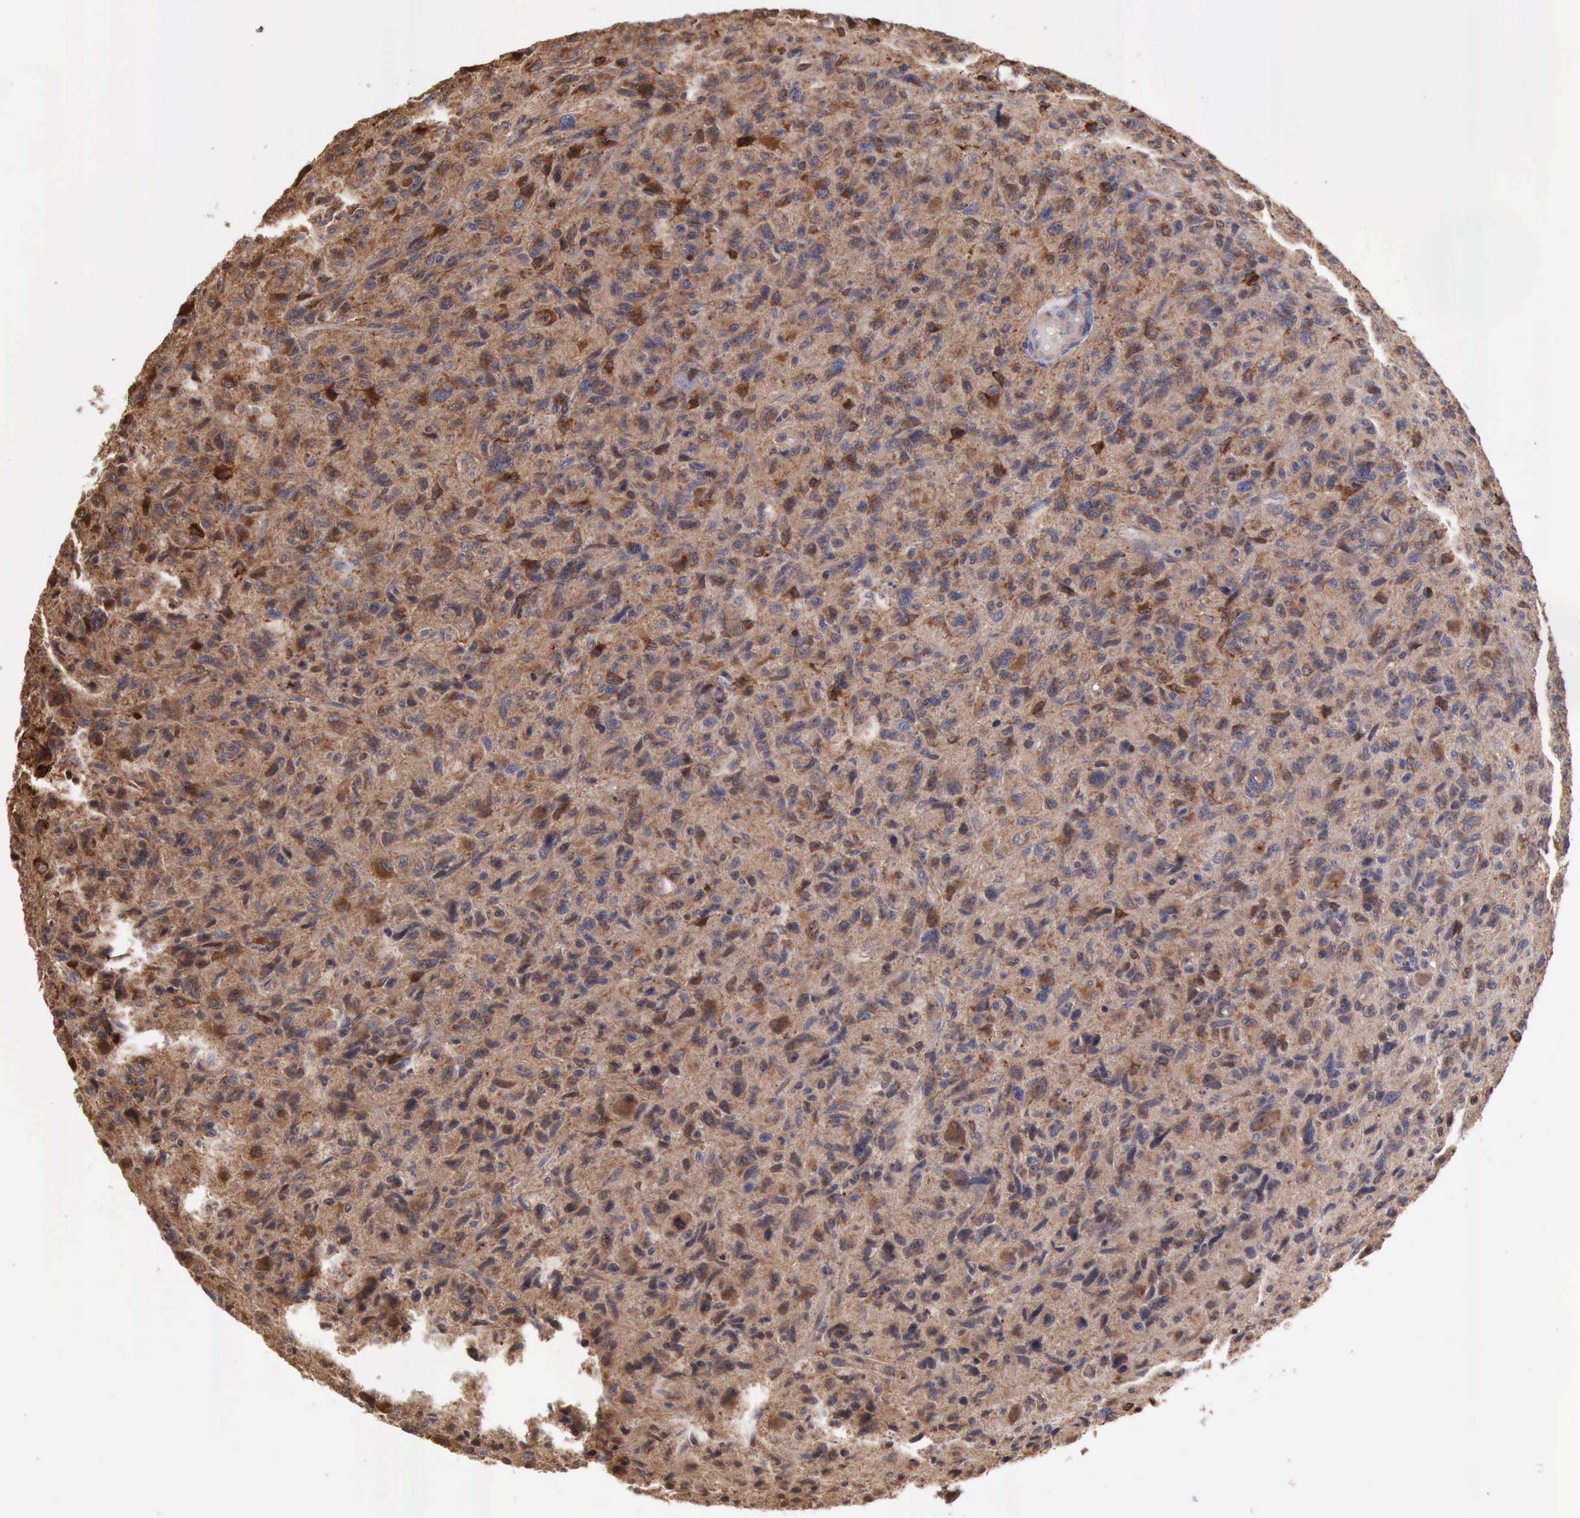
{"staining": {"intensity": "strong", "quantity": ">75%", "location": "cytoplasmic/membranous,nuclear"}, "tissue": "glioma", "cell_type": "Tumor cells", "image_type": "cancer", "snomed": [{"axis": "morphology", "description": "Glioma, malignant, High grade"}, {"axis": "topography", "description": "Brain"}], "caption": "High-grade glioma (malignant) stained with a protein marker demonstrates strong staining in tumor cells.", "gene": "APOL2", "patient": {"sex": "female", "age": 60}}